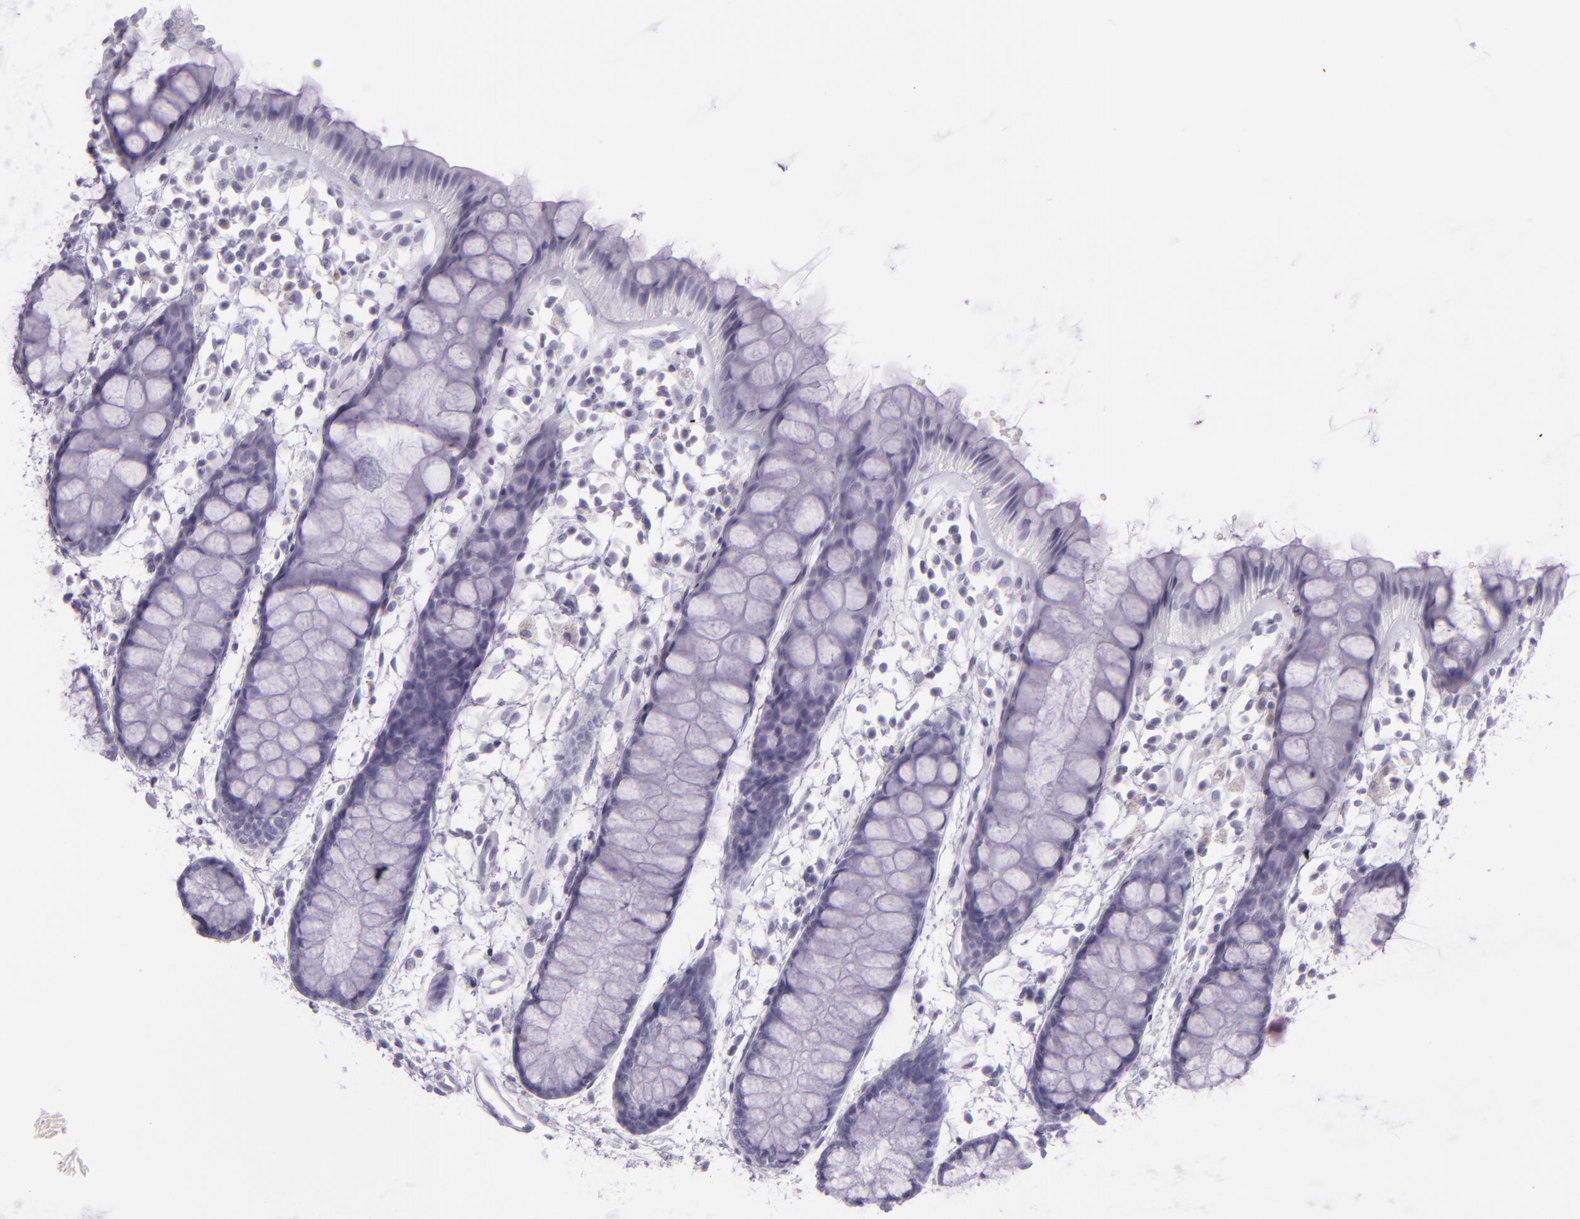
{"staining": {"intensity": "negative", "quantity": "none", "location": "none"}, "tissue": "rectum", "cell_type": "Glandular cells", "image_type": "normal", "snomed": [{"axis": "morphology", "description": "Normal tissue, NOS"}, {"axis": "topography", "description": "Rectum"}], "caption": "Immunohistochemistry (IHC) of unremarkable human rectum demonstrates no positivity in glandular cells.", "gene": "MUC6", "patient": {"sex": "female", "age": 66}}